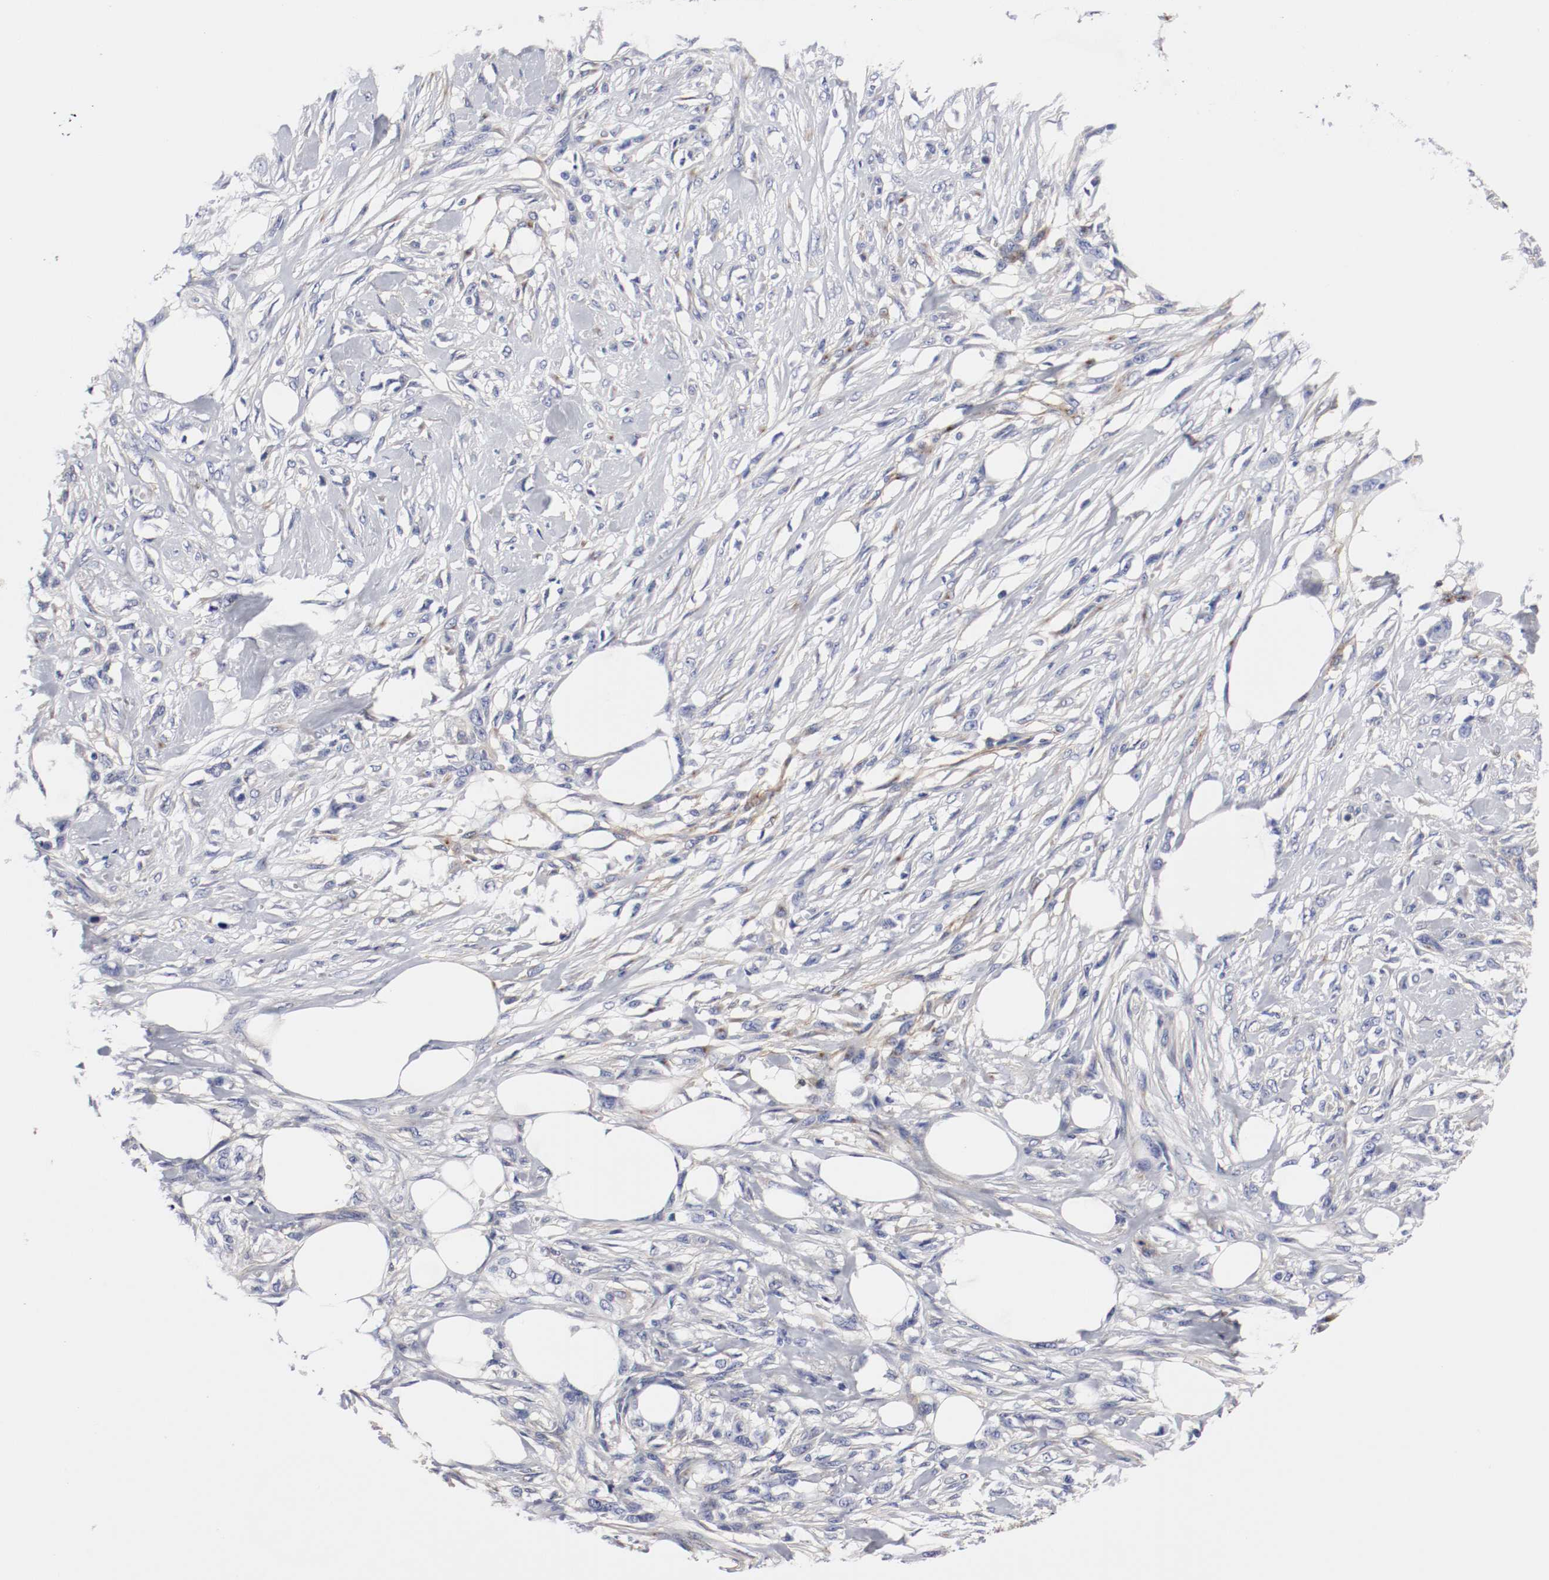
{"staining": {"intensity": "negative", "quantity": "none", "location": "none"}, "tissue": "skin cancer", "cell_type": "Tumor cells", "image_type": "cancer", "snomed": [{"axis": "morphology", "description": "Normal tissue, NOS"}, {"axis": "morphology", "description": "Squamous cell carcinoma, NOS"}, {"axis": "topography", "description": "Skin"}], "caption": "Squamous cell carcinoma (skin) was stained to show a protein in brown. There is no significant expression in tumor cells.", "gene": "IFITM1", "patient": {"sex": "female", "age": 59}}